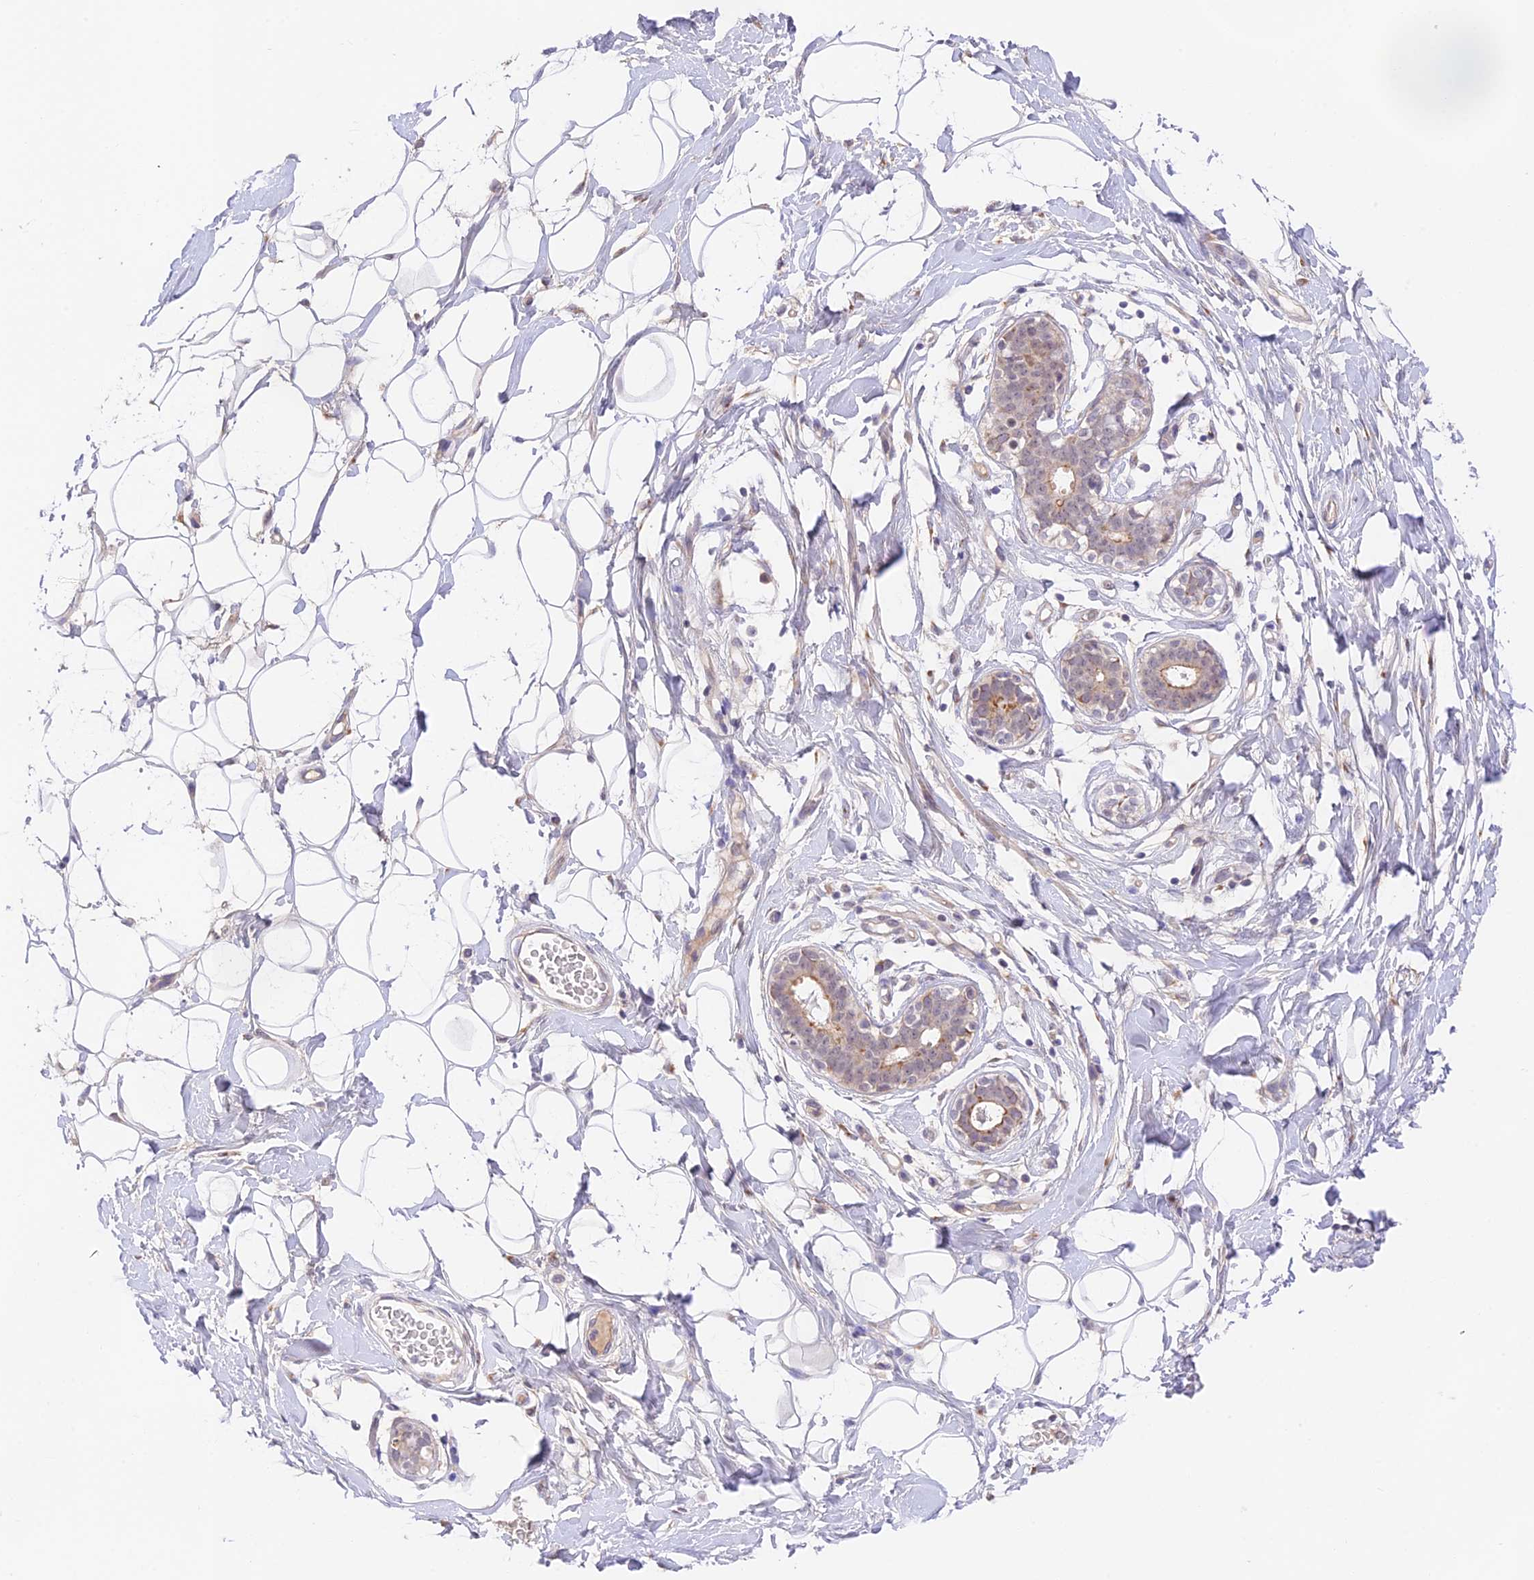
{"staining": {"intensity": "negative", "quantity": "none", "location": "none"}, "tissue": "adipose tissue", "cell_type": "Adipocytes", "image_type": "normal", "snomed": [{"axis": "morphology", "description": "Normal tissue, NOS"}, {"axis": "topography", "description": "Breast"}], "caption": "The IHC photomicrograph has no significant staining in adipocytes of adipose tissue.", "gene": "CAMSAP3", "patient": {"sex": "female", "age": 26}}